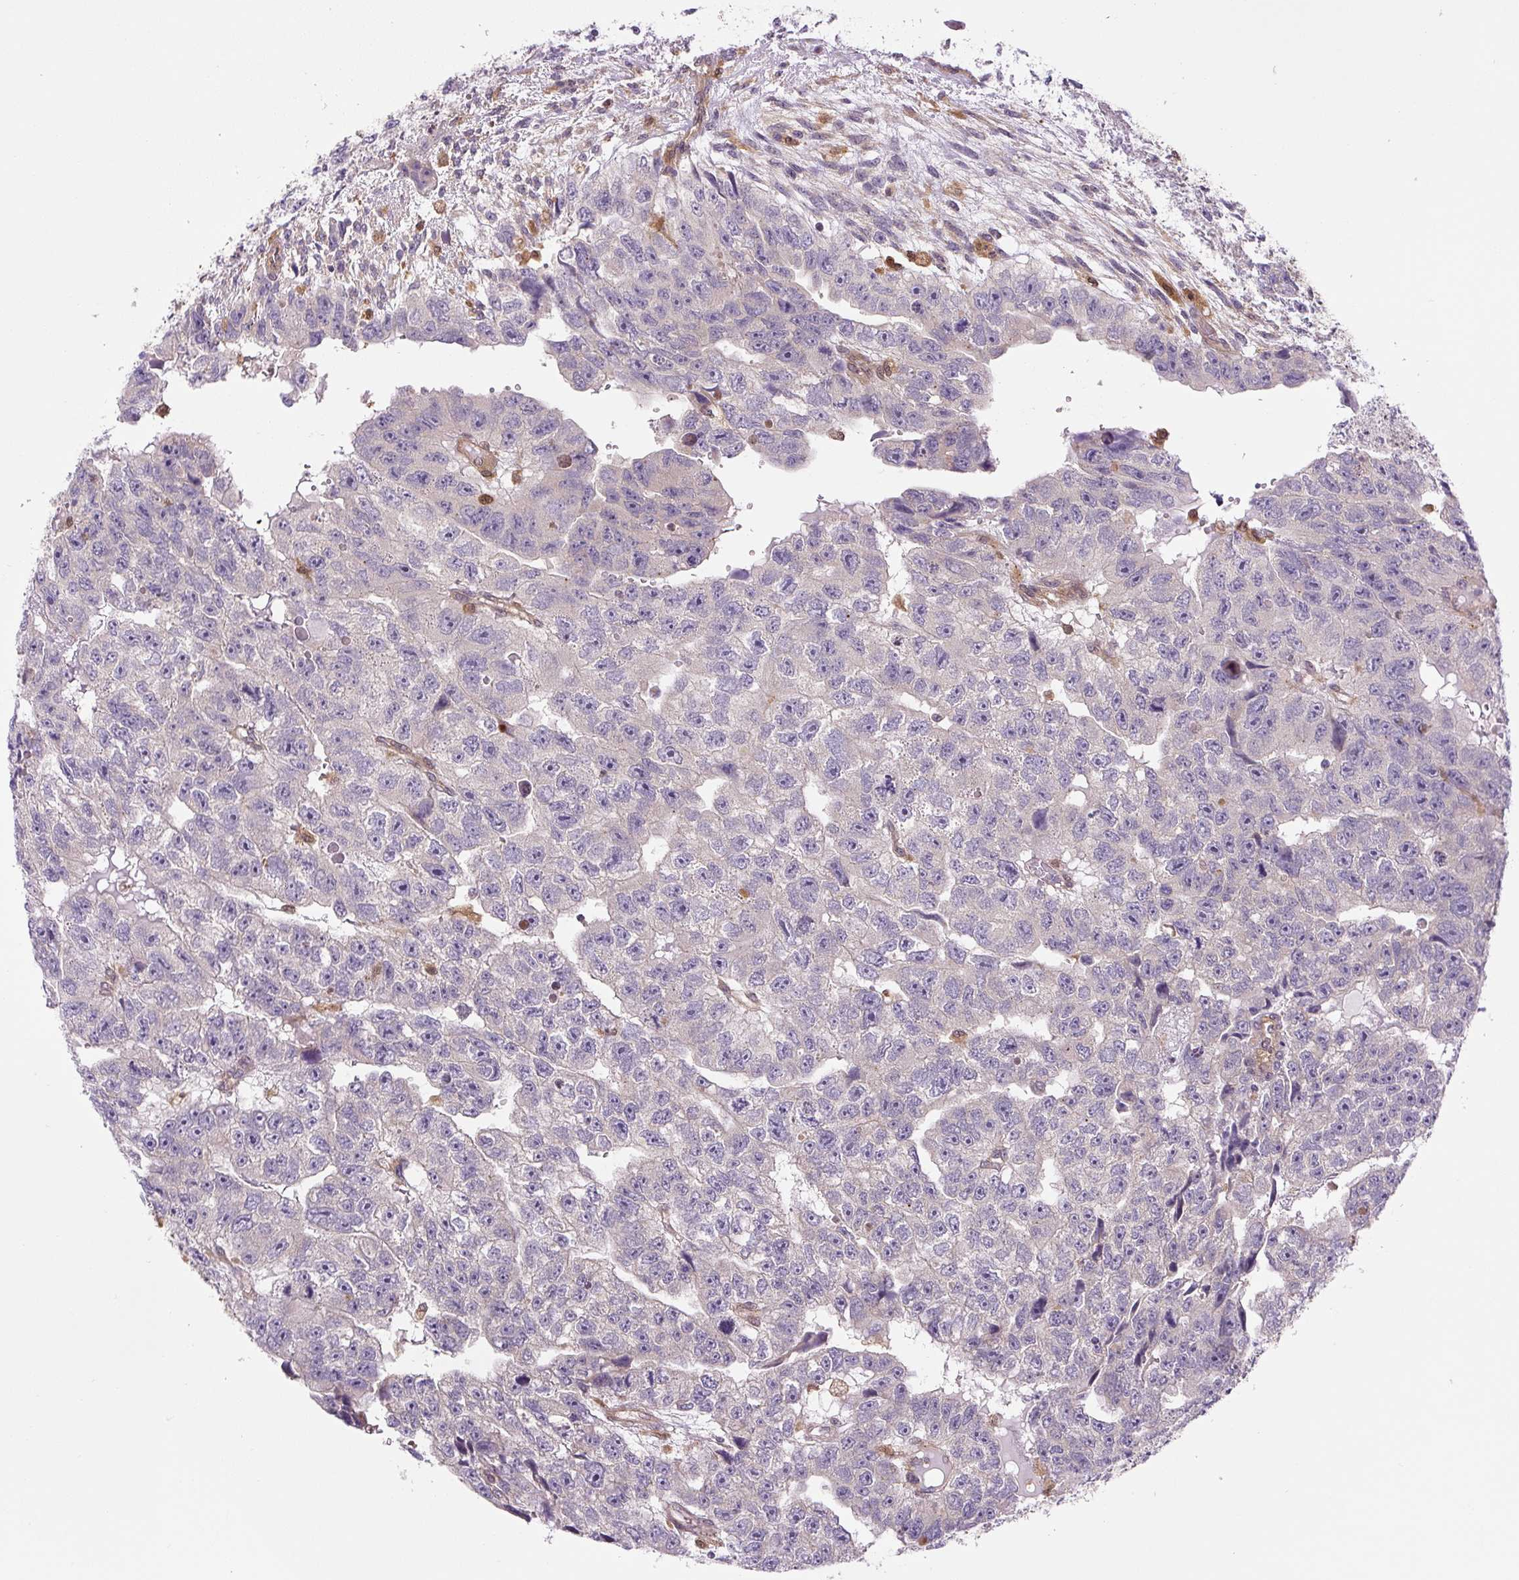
{"staining": {"intensity": "negative", "quantity": "none", "location": "none"}, "tissue": "testis cancer", "cell_type": "Tumor cells", "image_type": "cancer", "snomed": [{"axis": "morphology", "description": "Carcinoma, Embryonal, NOS"}, {"axis": "topography", "description": "Testis"}], "caption": "DAB (3,3'-diaminobenzidine) immunohistochemical staining of testis cancer demonstrates no significant positivity in tumor cells.", "gene": "ZSWIM7", "patient": {"sex": "male", "age": 20}}